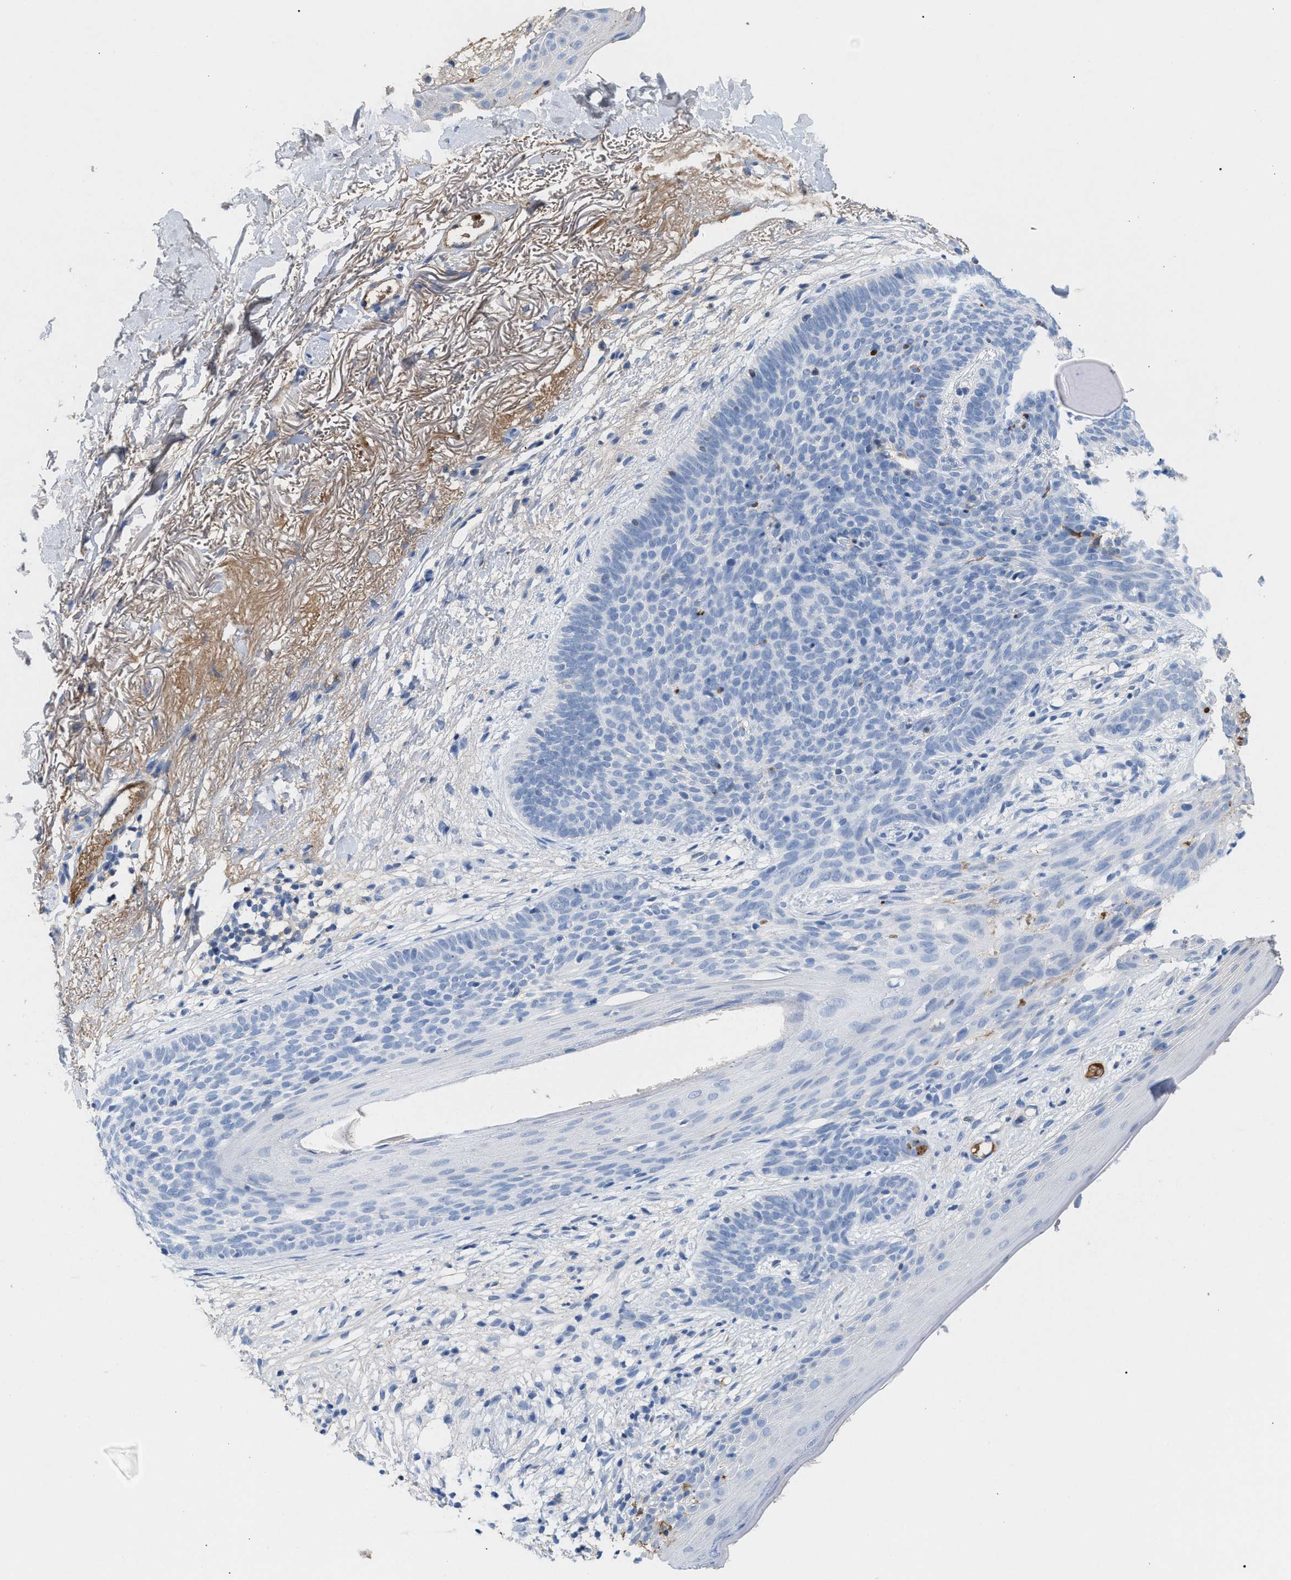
{"staining": {"intensity": "negative", "quantity": "none", "location": "none"}, "tissue": "skin cancer", "cell_type": "Tumor cells", "image_type": "cancer", "snomed": [{"axis": "morphology", "description": "Basal cell carcinoma"}, {"axis": "topography", "description": "Skin"}], "caption": "Protein analysis of skin cancer shows no significant positivity in tumor cells.", "gene": "APOH", "patient": {"sex": "female", "age": 70}}